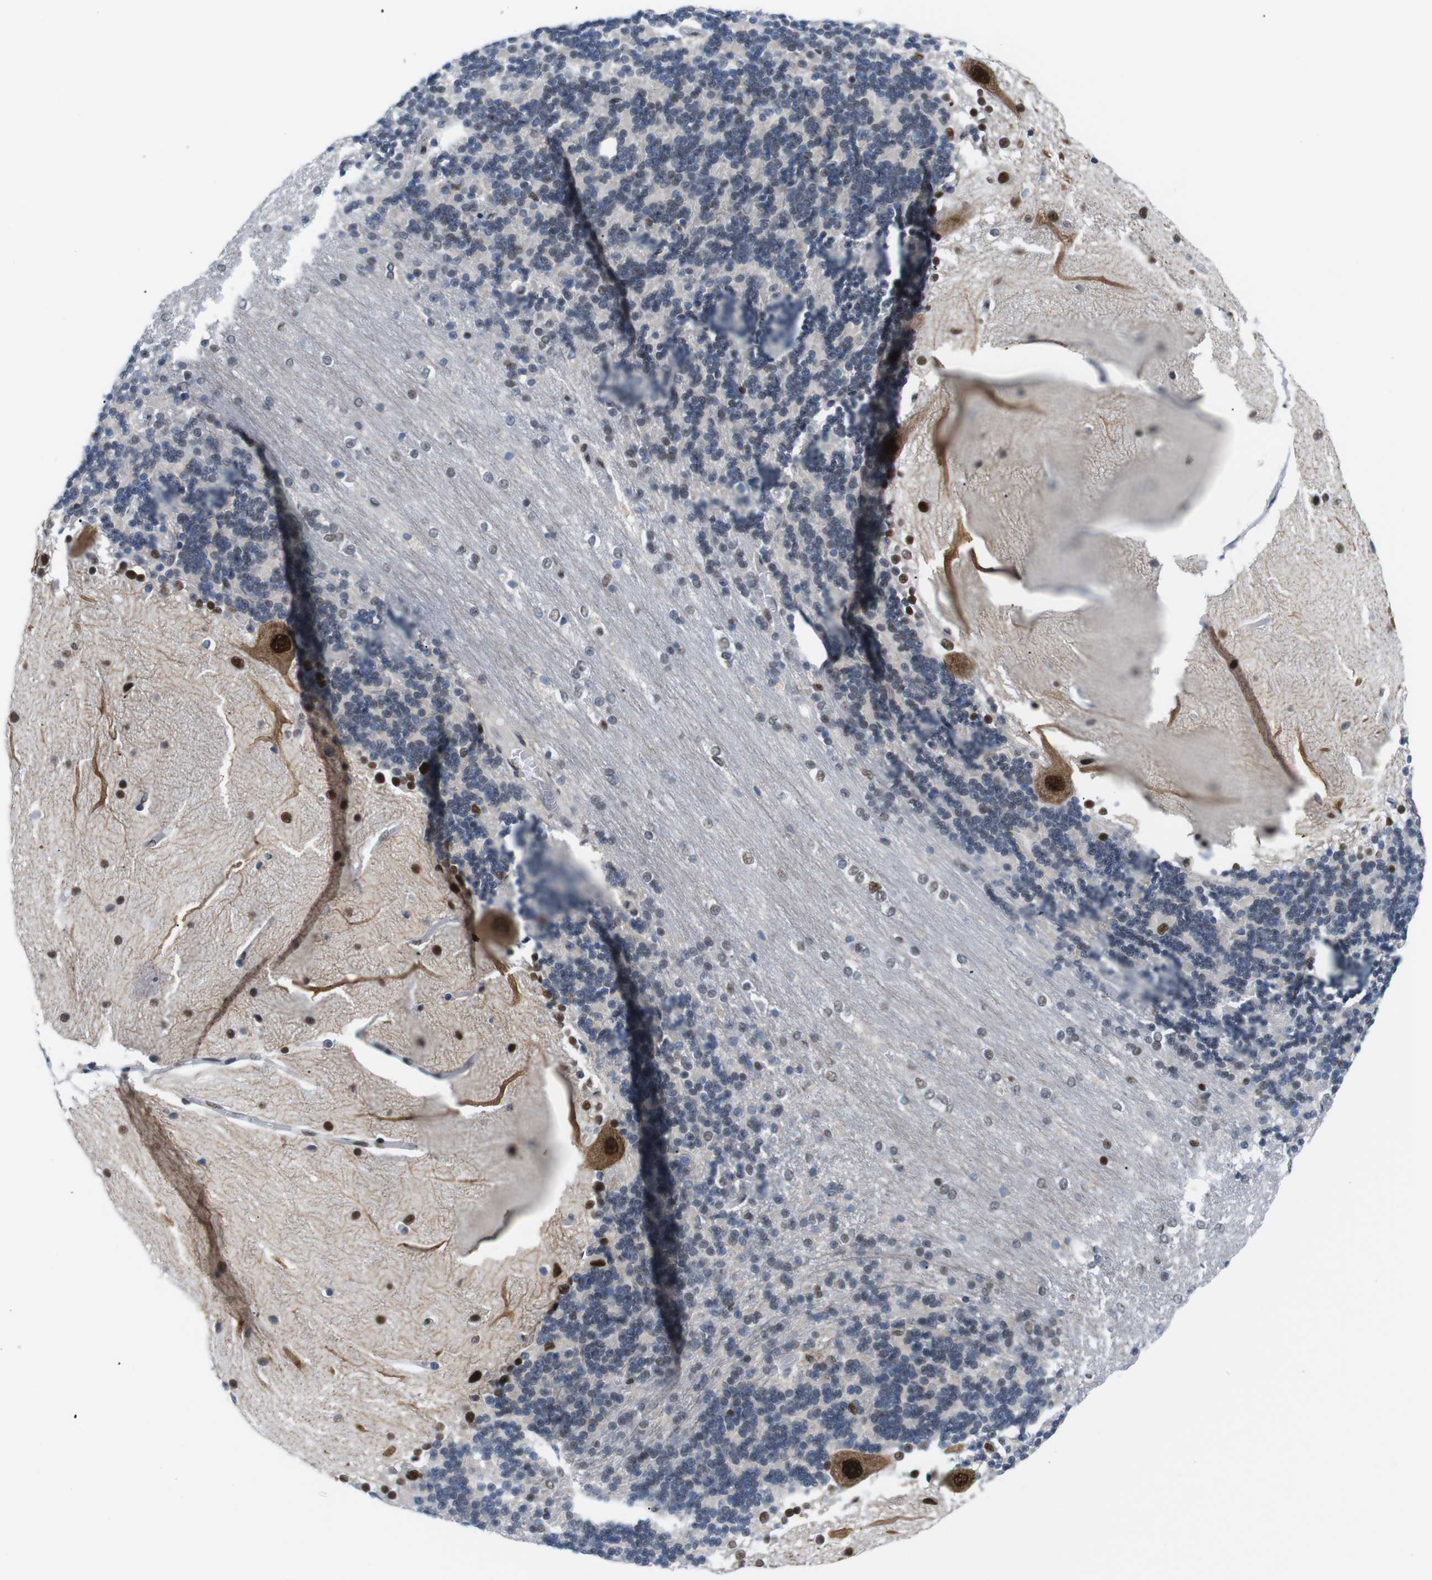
{"staining": {"intensity": "weak", "quantity": "<25%", "location": "nuclear"}, "tissue": "cerebellum", "cell_type": "Cells in granular layer", "image_type": "normal", "snomed": [{"axis": "morphology", "description": "Normal tissue, NOS"}, {"axis": "topography", "description": "Cerebellum"}], "caption": "Cells in granular layer show no significant protein positivity in benign cerebellum. (IHC, brightfield microscopy, high magnification).", "gene": "PSME3", "patient": {"sex": "female", "age": 54}}